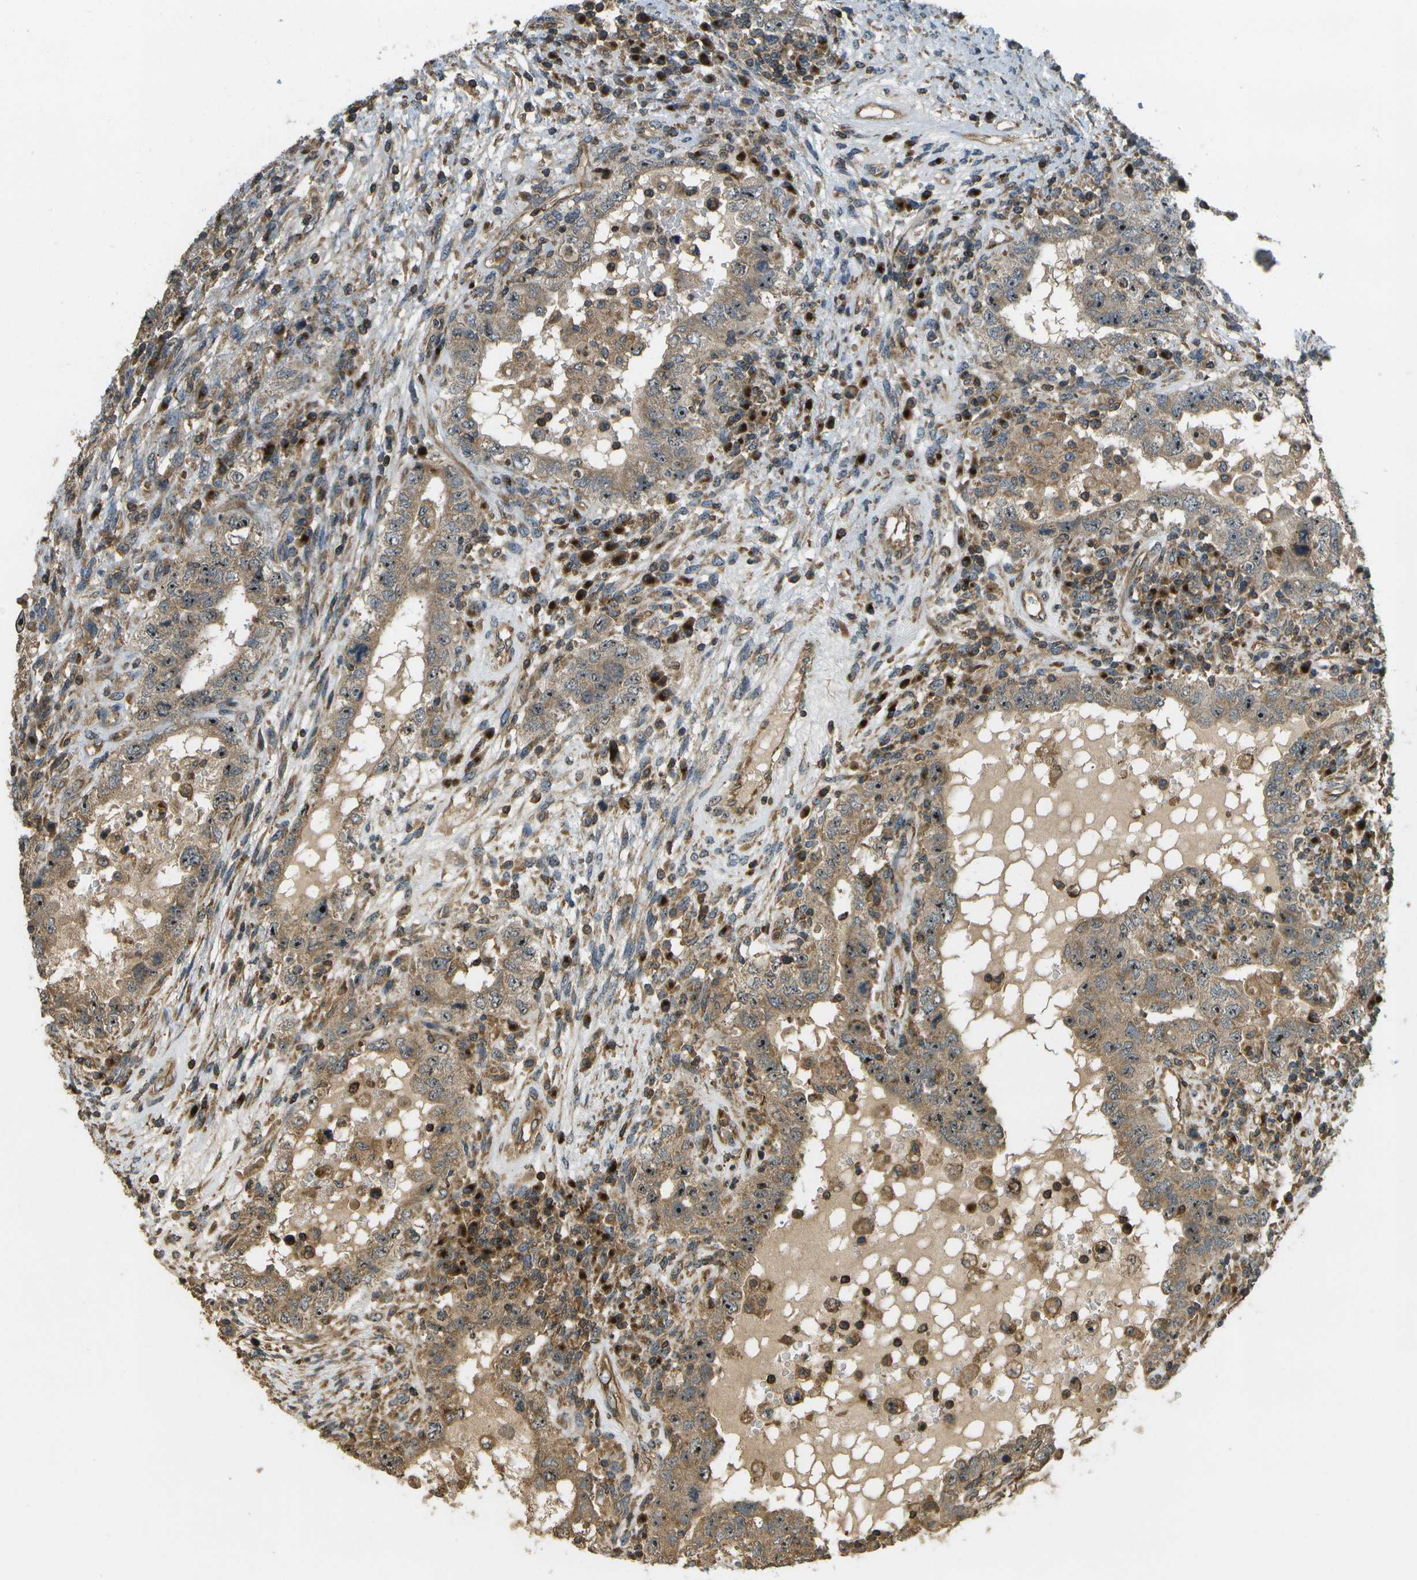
{"staining": {"intensity": "moderate", "quantity": ">75%", "location": "cytoplasmic/membranous,nuclear"}, "tissue": "testis cancer", "cell_type": "Tumor cells", "image_type": "cancer", "snomed": [{"axis": "morphology", "description": "Carcinoma, Embryonal, NOS"}, {"axis": "topography", "description": "Testis"}], "caption": "A high-resolution image shows IHC staining of testis cancer (embryonal carcinoma), which reveals moderate cytoplasmic/membranous and nuclear positivity in about >75% of tumor cells.", "gene": "LRP12", "patient": {"sex": "male", "age": 26}}